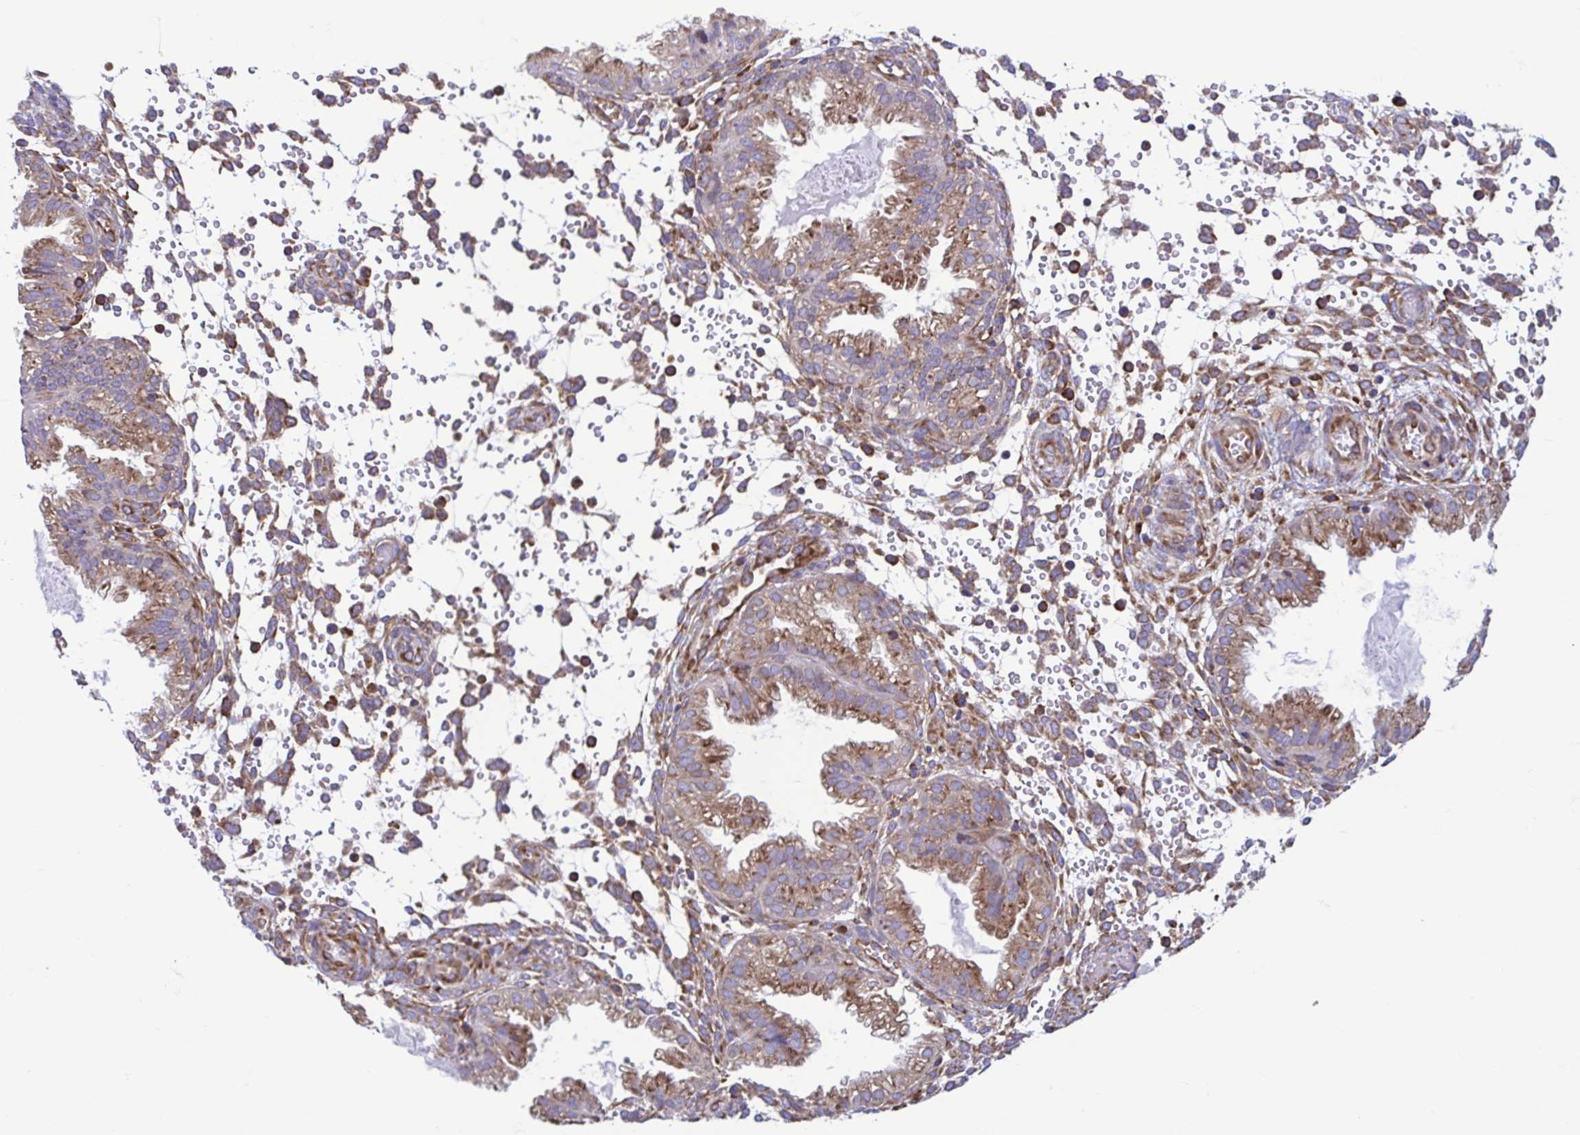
{"staining": {"intensity": "moderate", "quantity": "<25%", "location": "cytoplasmic/membranous"}, "tissue": "endometrium", "cell_type": "Cells in endometrial stroma", "image_type": "normal", "snomed": [{"axis": "morphology", "description": "Normal tissue, NOS"}, {"axis": "topography", "description": "Endometrium"}], "caption": "Protein staining by immunohistochemistry reveals moderate cytoplasmic/membranous positivity in approximately <25% of cells in endometrial stroma in benign endometrium.", "gene": "RPS16", "patient": {"sex": "female", "age": 33}}